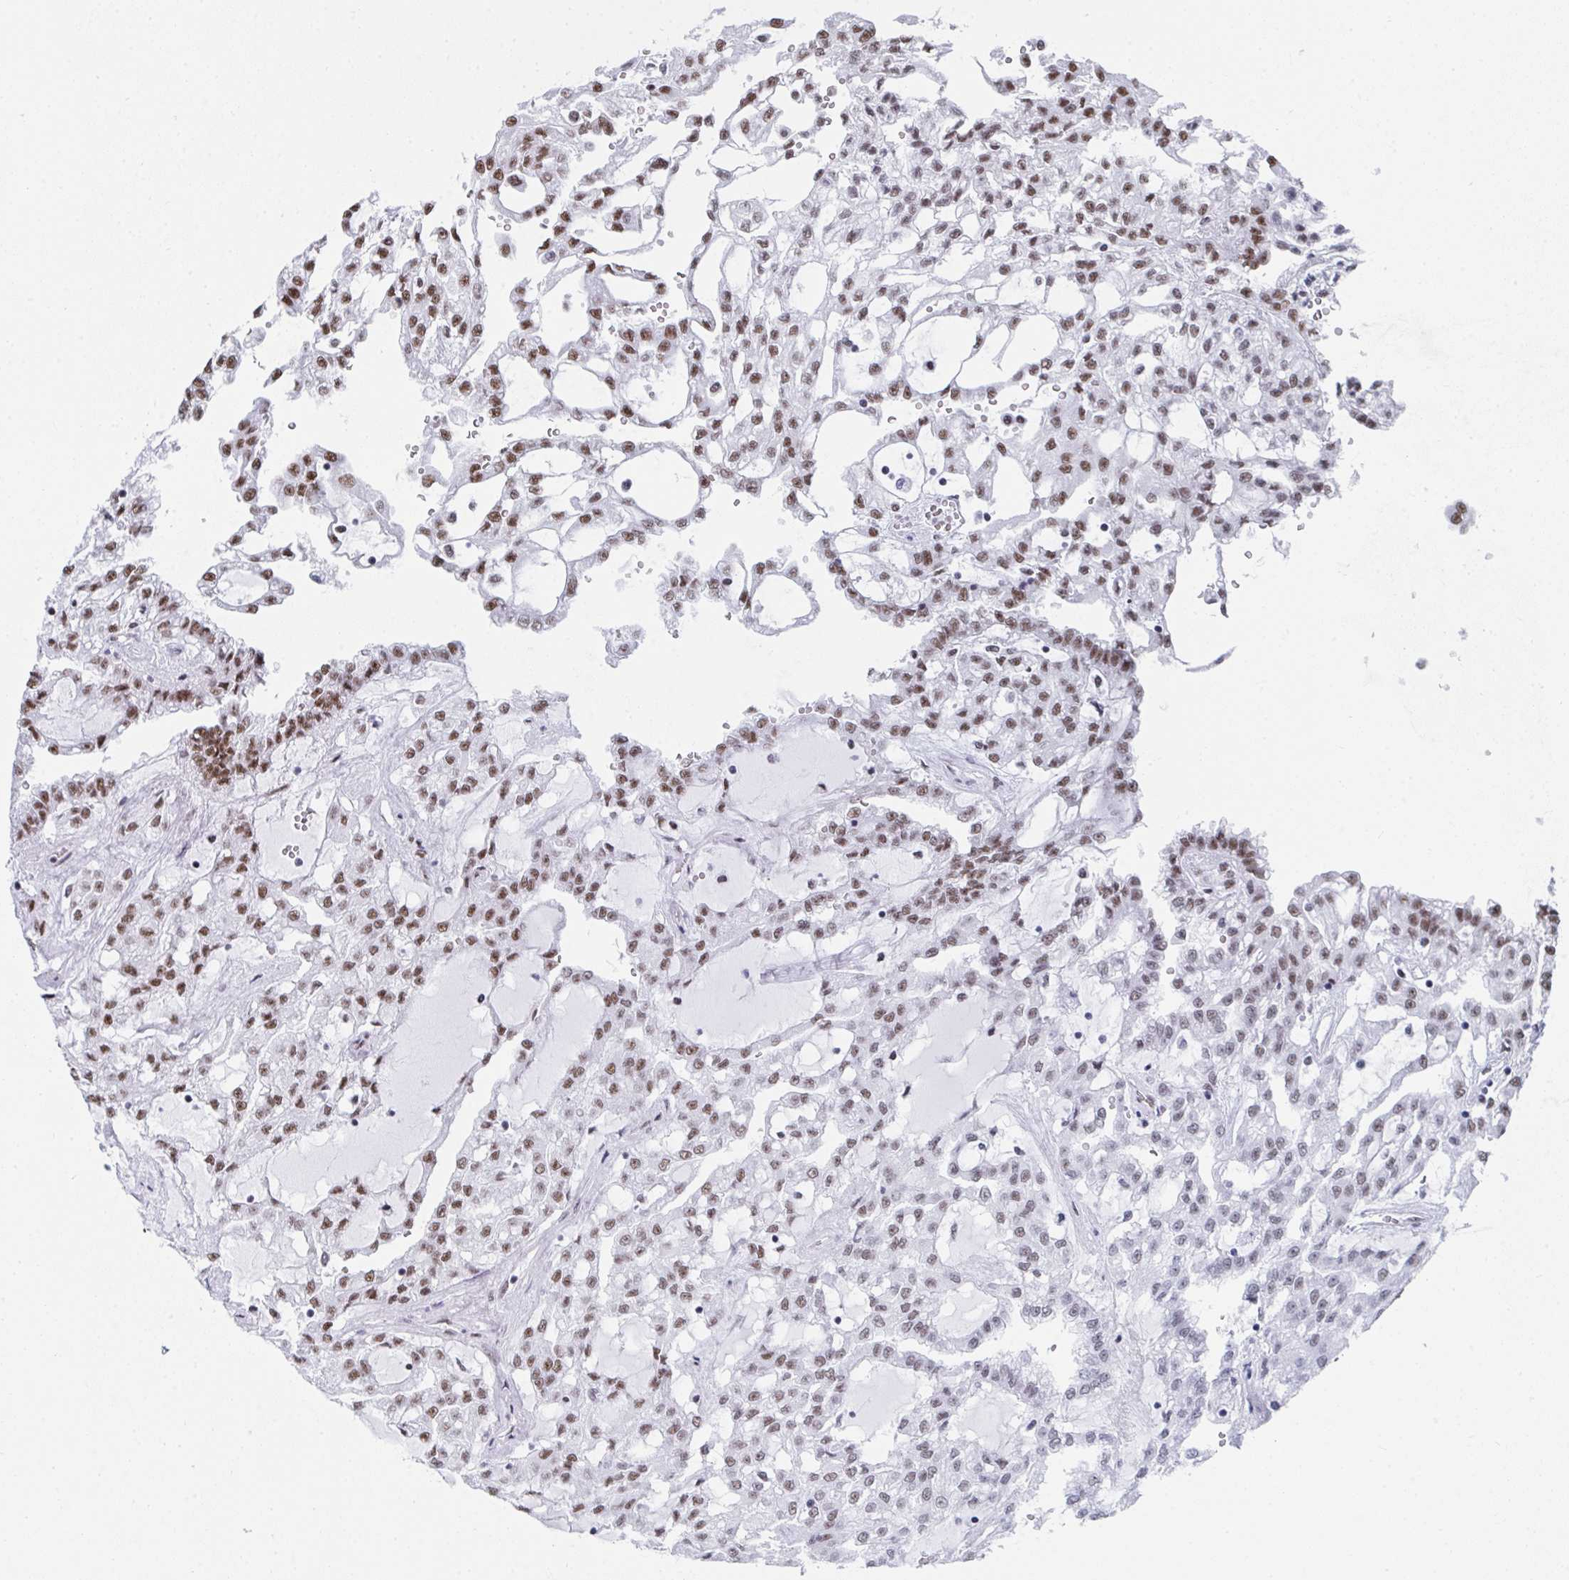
{"staining": {"intensity": "moderate", "quantity": "25%-75%", "location": "nuclear"}, "tissue": "renal cancer", "cell_type": "Tumor cells", "image_type": "cancer", "snomed": [{"axis": "morphology", "description": "Adenocarcinoma, NOS"}, {"axis": "topography", "description": "Kidney"}], "caption": "Moderate nuclear expression is present in about 25%-75% of tumor cells in renal adenocarcinoma. (DAB = brown stain, brightfield microscopy at high magnification).", "gene": "SNRNP70", "patient": {"sex": "male", "age": 63}}